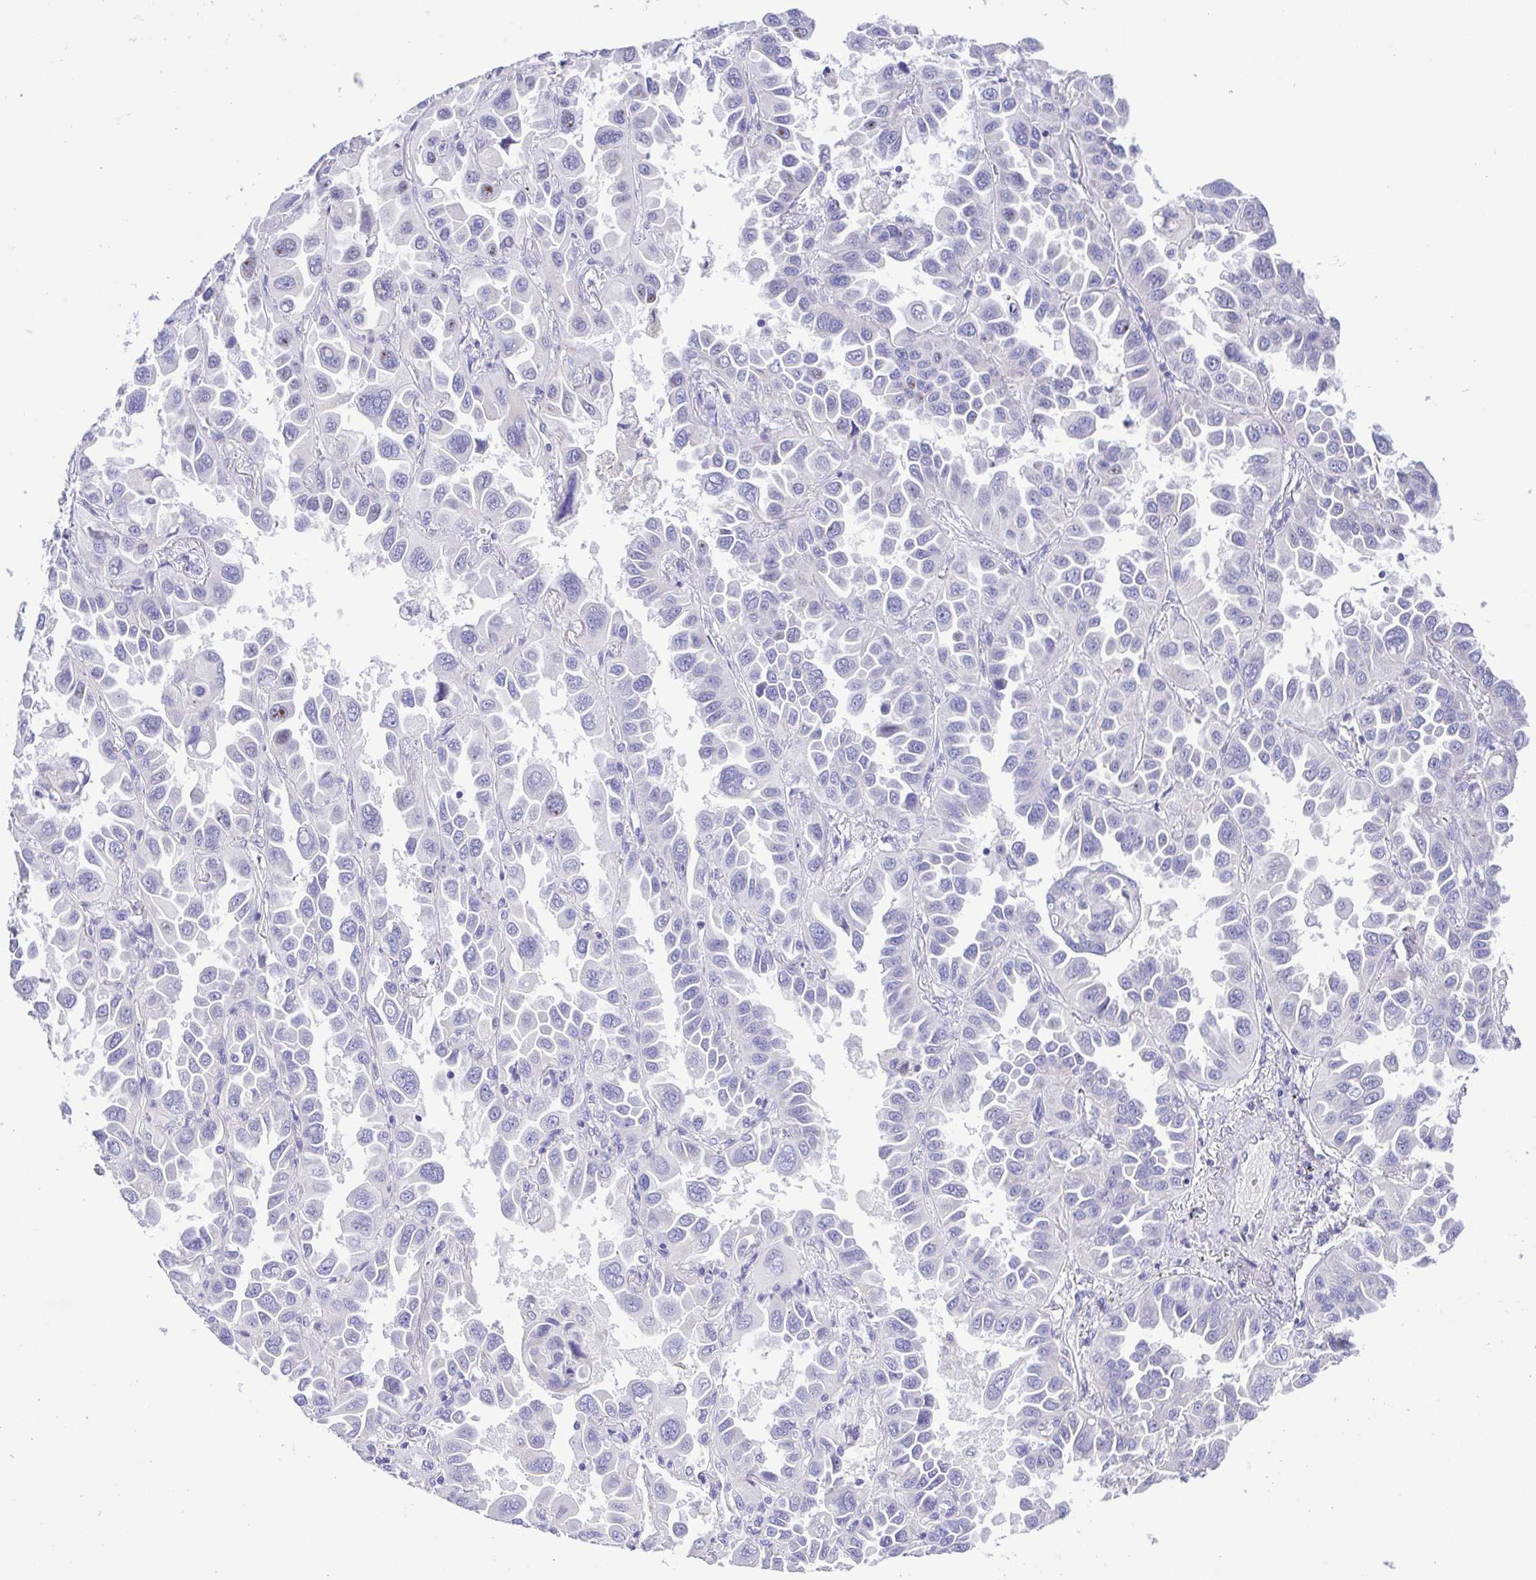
{"staining": {"intensity": "negative", "quantity": "none", "location": "none"}, "tissue": "lung cancer", "cell_type": "Tumor cells", "image_type": "cancer", "snomed": [{"axis": "morphology", "description": "Adenocarcinoma, NOS"}, {"axis": "topography", "description": "Lung"}], "caption": "This is an immunohistochemistry (IHC) micrograph of human lung cancer (adenocarcinoma). There is no positivity in tumor cells.", "gene": "CD72", "patient": {"sex": "male", "age": 64}}